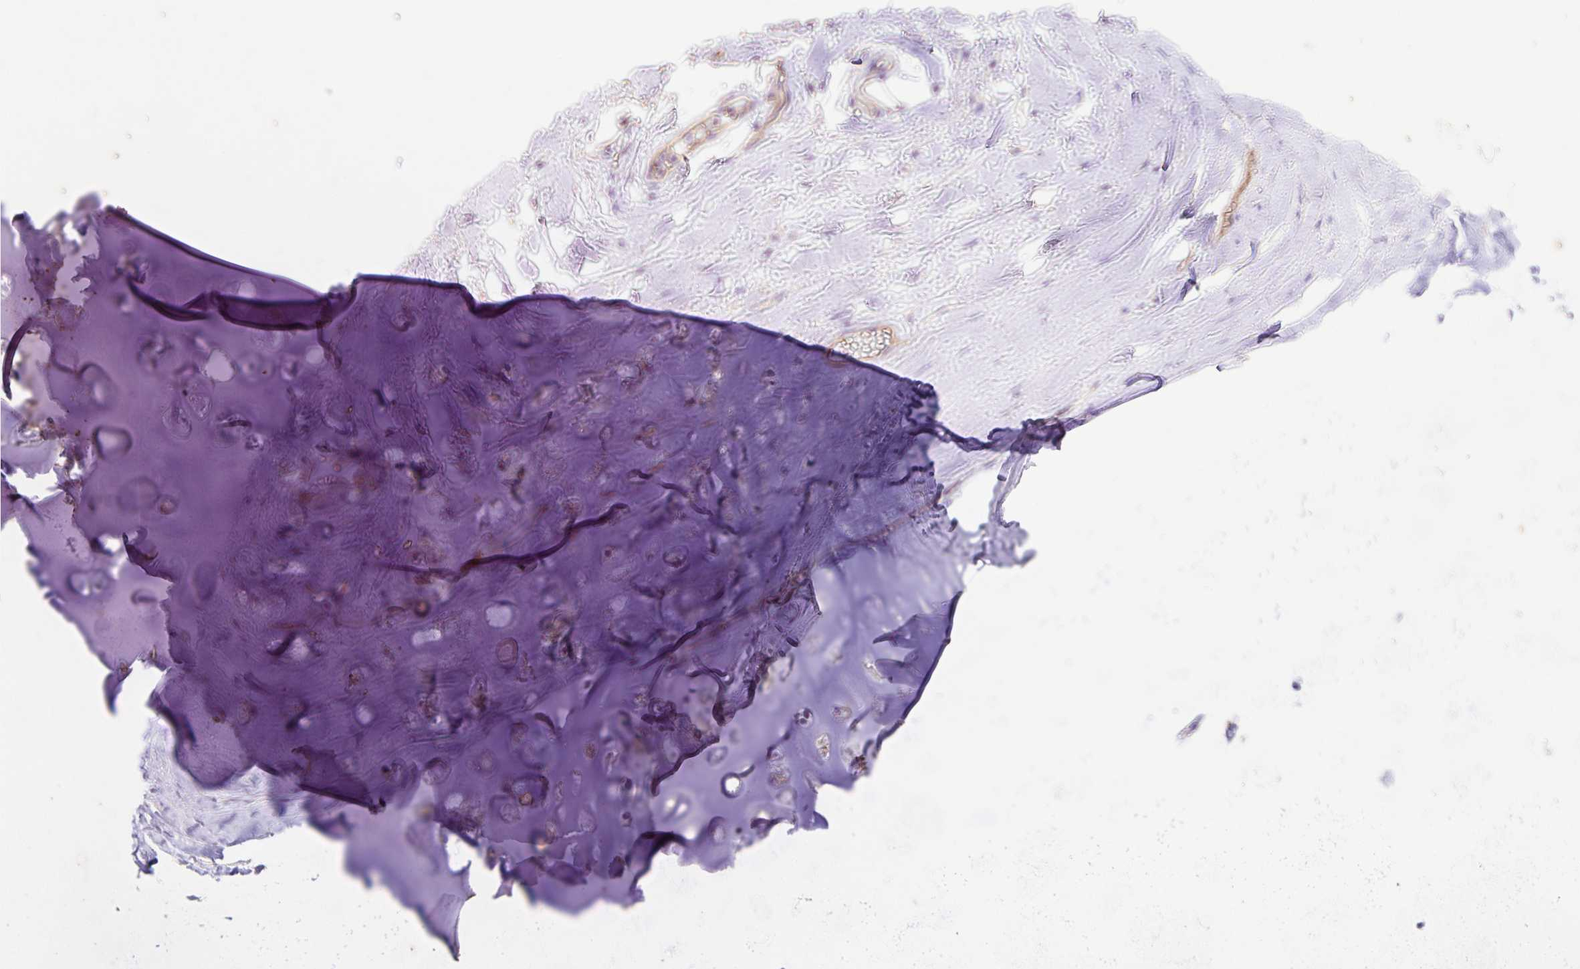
{"staining": {"intensity": "negative", "quantity": "none", "location": "none"}, "tissue": "adipose tissue", "cell_type": "Adipocytes", "image_type": "normal", "snomed": [{"axis": "morphology", "description": "Normal tissue, NOS"}, {"axis": "topography", "description": "Cartilage tissue"}, {"axis": "topography", "description": "Nasopharynx"}, {"axis": "topography", "description": "Thyroid gland"}], "caption": "A micrograph of human adipose tissue is negative for staining in adipocytes. The staining was performed using DAB to visualize the protein expression in brown, while the nuclei were stained in blue with hematoxylin (Magnification: 20x).", "gene": "ITGA2", "patient": {"sex": "male", "age": 63}}